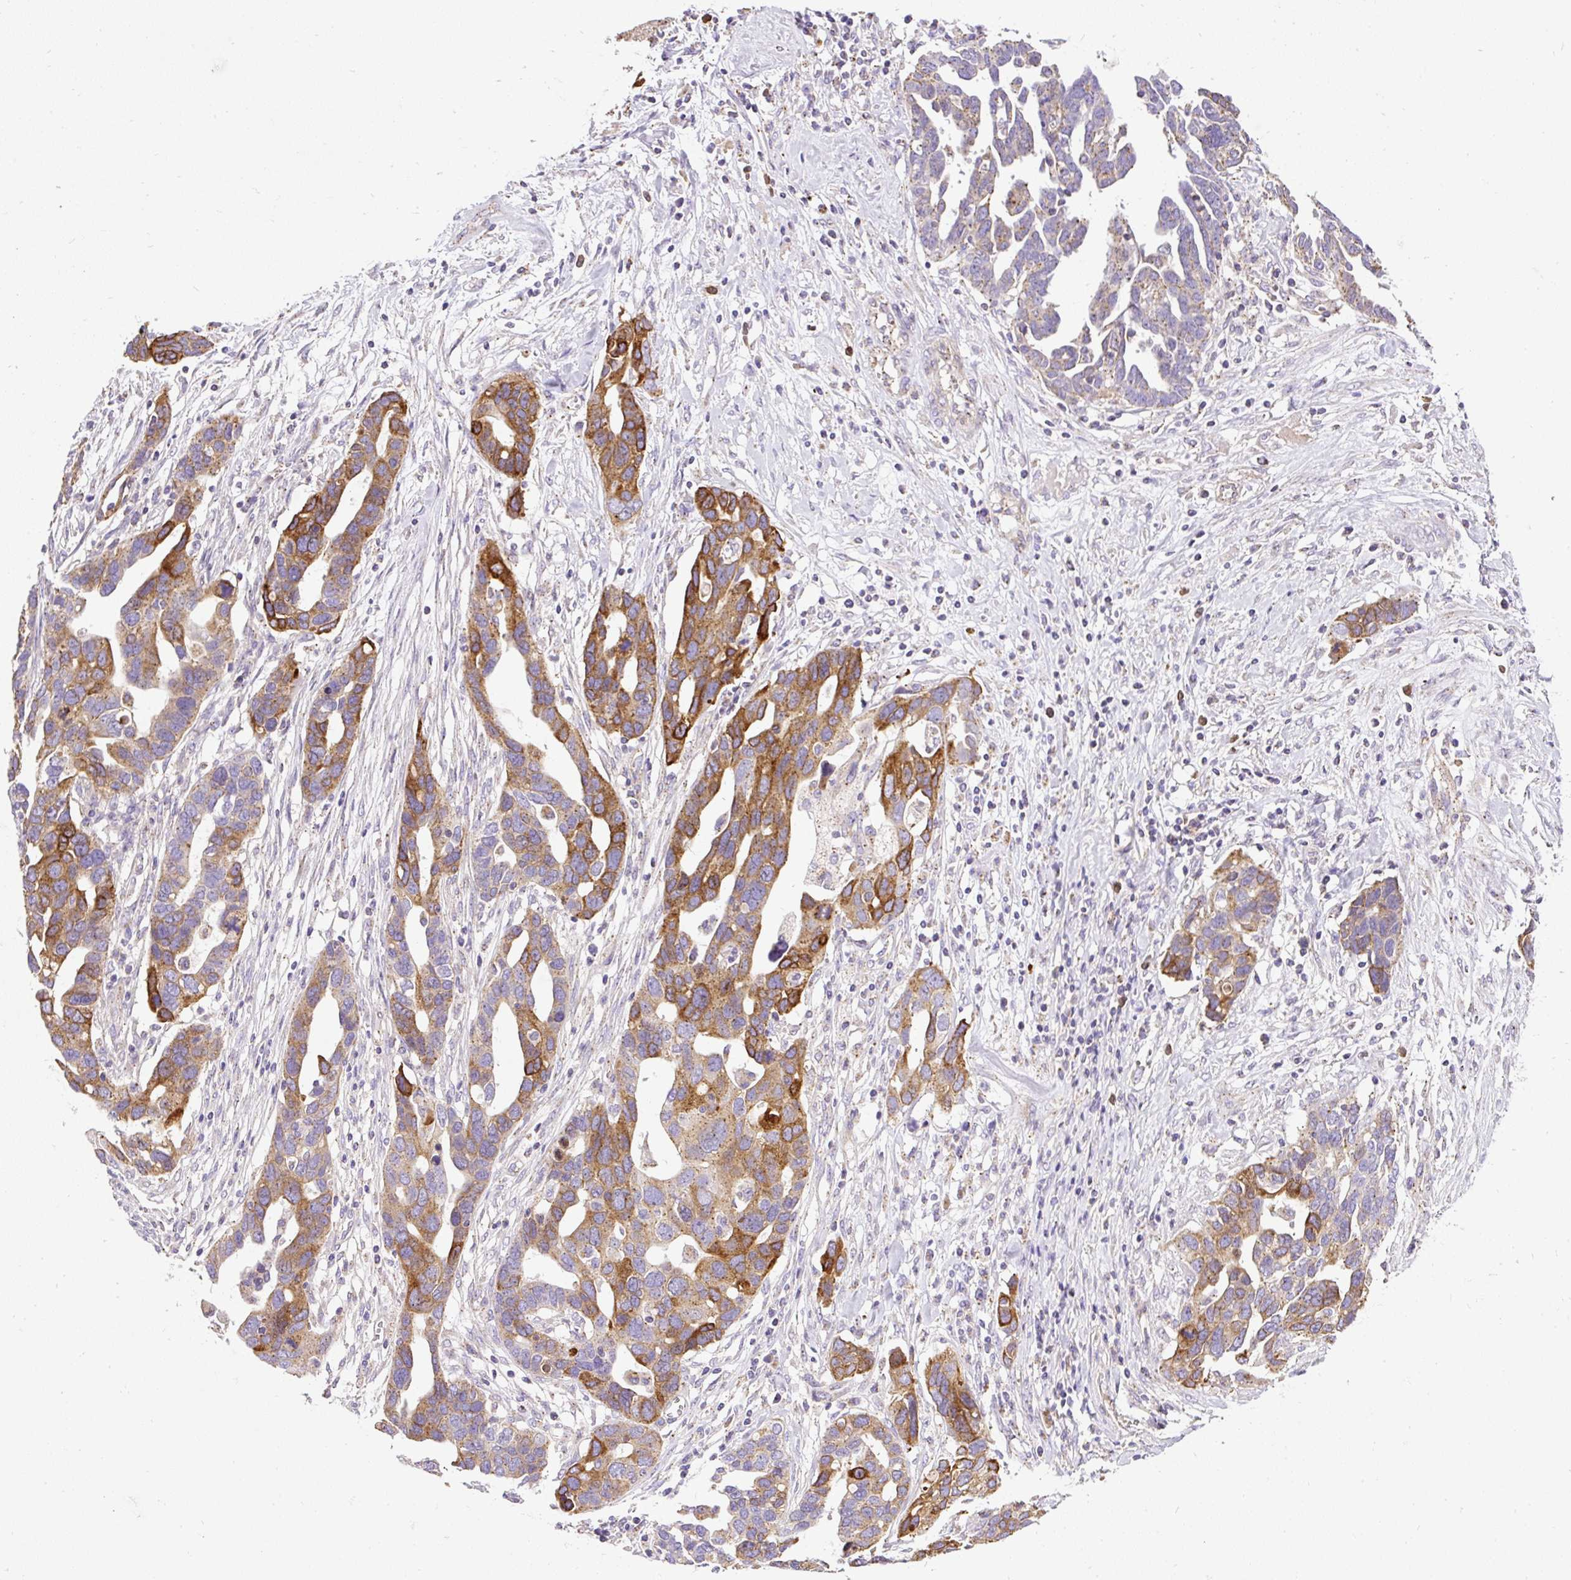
{"staining": {"intensity": "moderate", "quantity": "25%-75%", "location": "cytoplasmic/membranous"}, "tissue": "ovarian cancer", "cell_type": "Tumor cells", "image_type": "cancer", "snomed": [{"axis": "morphology", "description": "Cystadenocarcinoma, serous, NOS"}, {"axis": "topography", "description": "Ovary"}], "caption": "Protein expression analysis of human ovarian serous cystadenocarcinoma reveals moderate cytoplasmic/membranous positivity in approximately 25%-75% of tumor cells. (DAB IHC with brightfield microscopy, high magnification).", "gene": "CFAP47", "patient": {"sex": "female", "age": 54}}